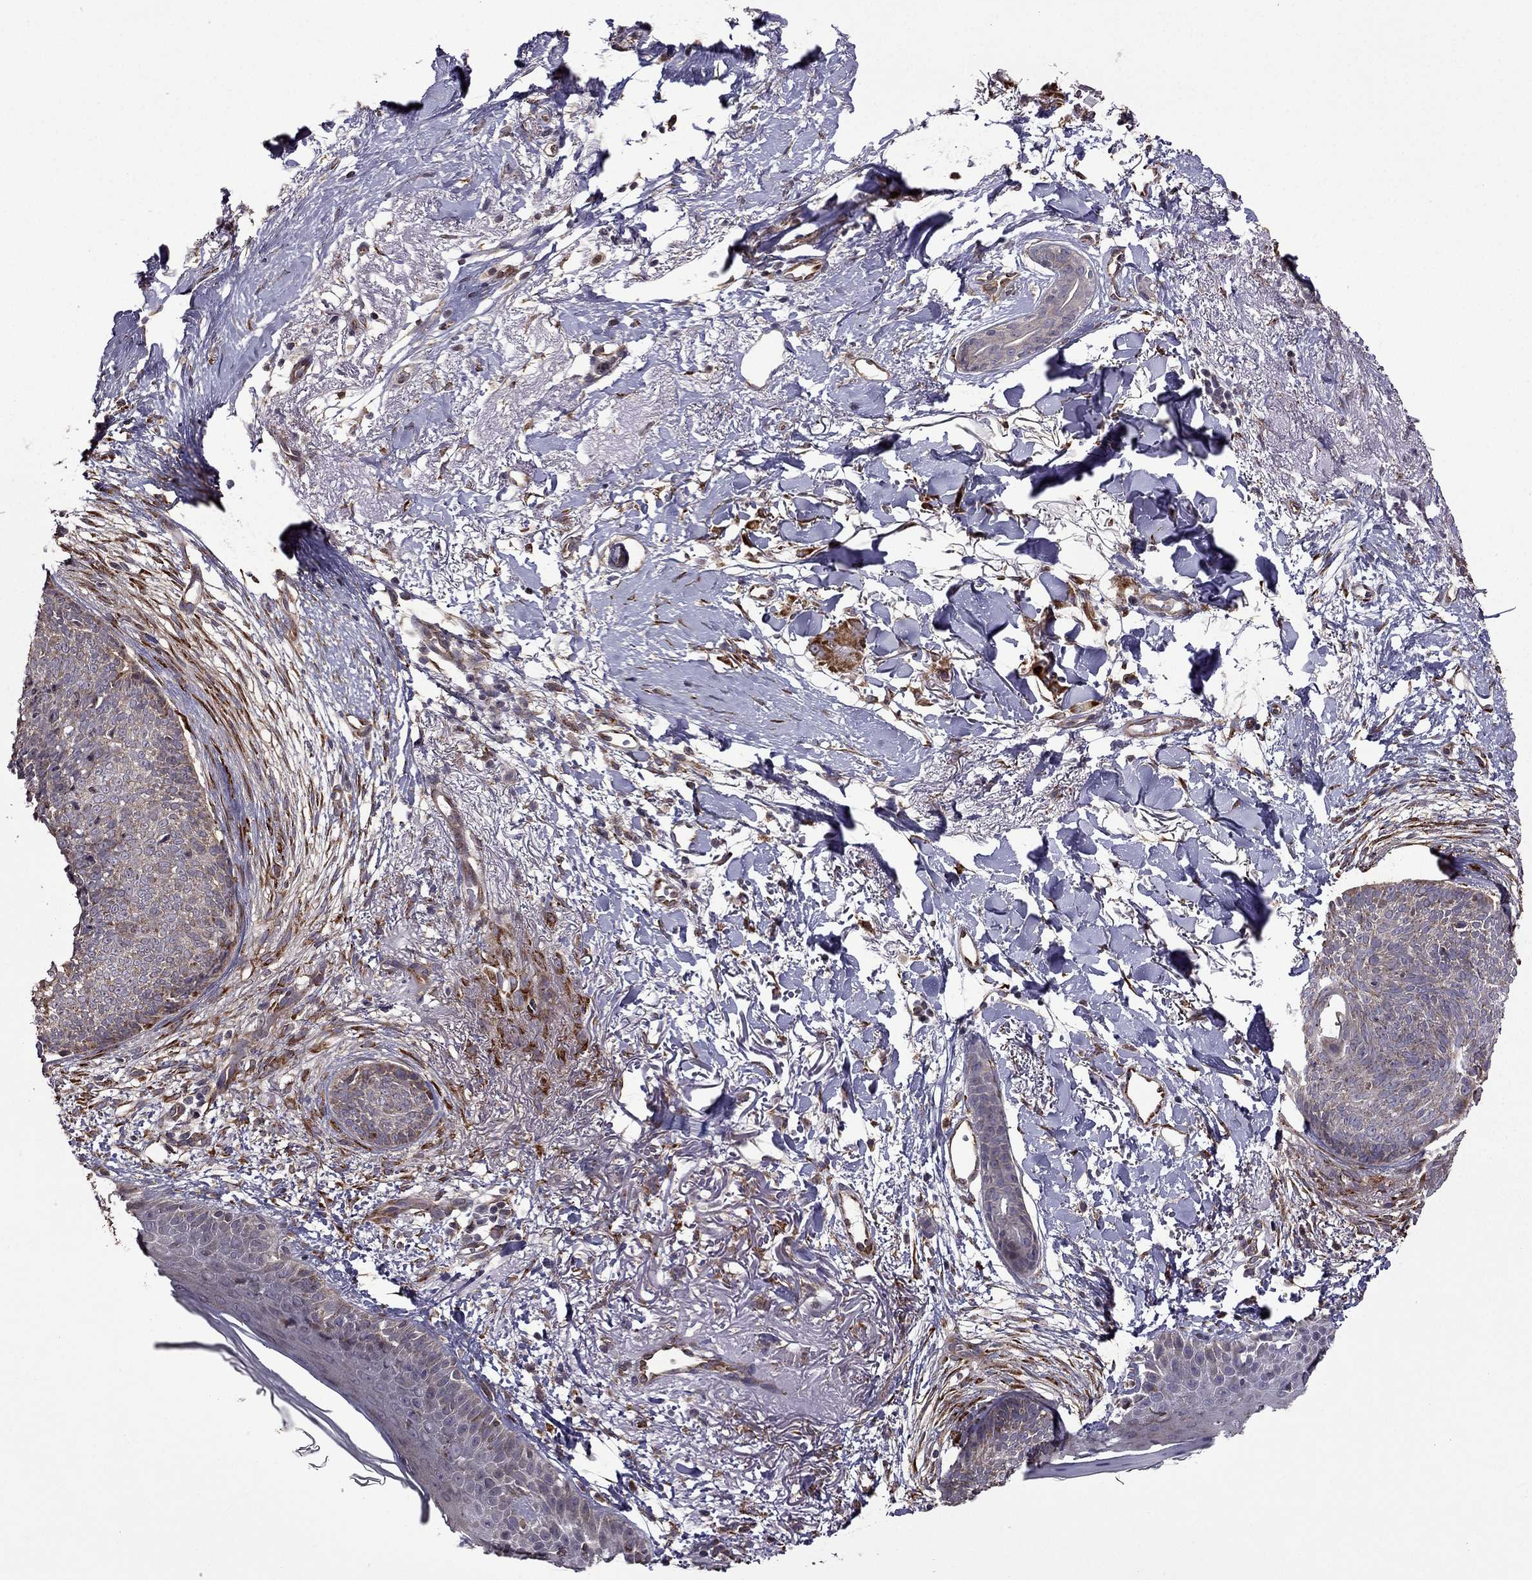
{"staining": {"intensity": "weak", "quantity": ">75%", "location": "cytoplasmic/membranous"}, "tissue": "skin cancer", "cell_type": "Tumor cells", "image_type": "cancer", "snomed": [{"axis": "morphology", "description": "Normal tissue, NOS"}, {"axis": "morphology", "description": "Basal cell carcinoma"}, {"axis": "topography", "description": "Skin"}], "caption": "Immunohistochemistry histopathology image of neoplastic tissue: human skin cancer stained using immunohistochemistry (IHC) demonstrates low levels of weak protein expression localized specifically in the cytoplasmic/membranous of tumor cells, appearing as a cytoplasmic/membranous brown color.", "gene": "IKBIP", "patient": {"sex": "male", "age": 84}}